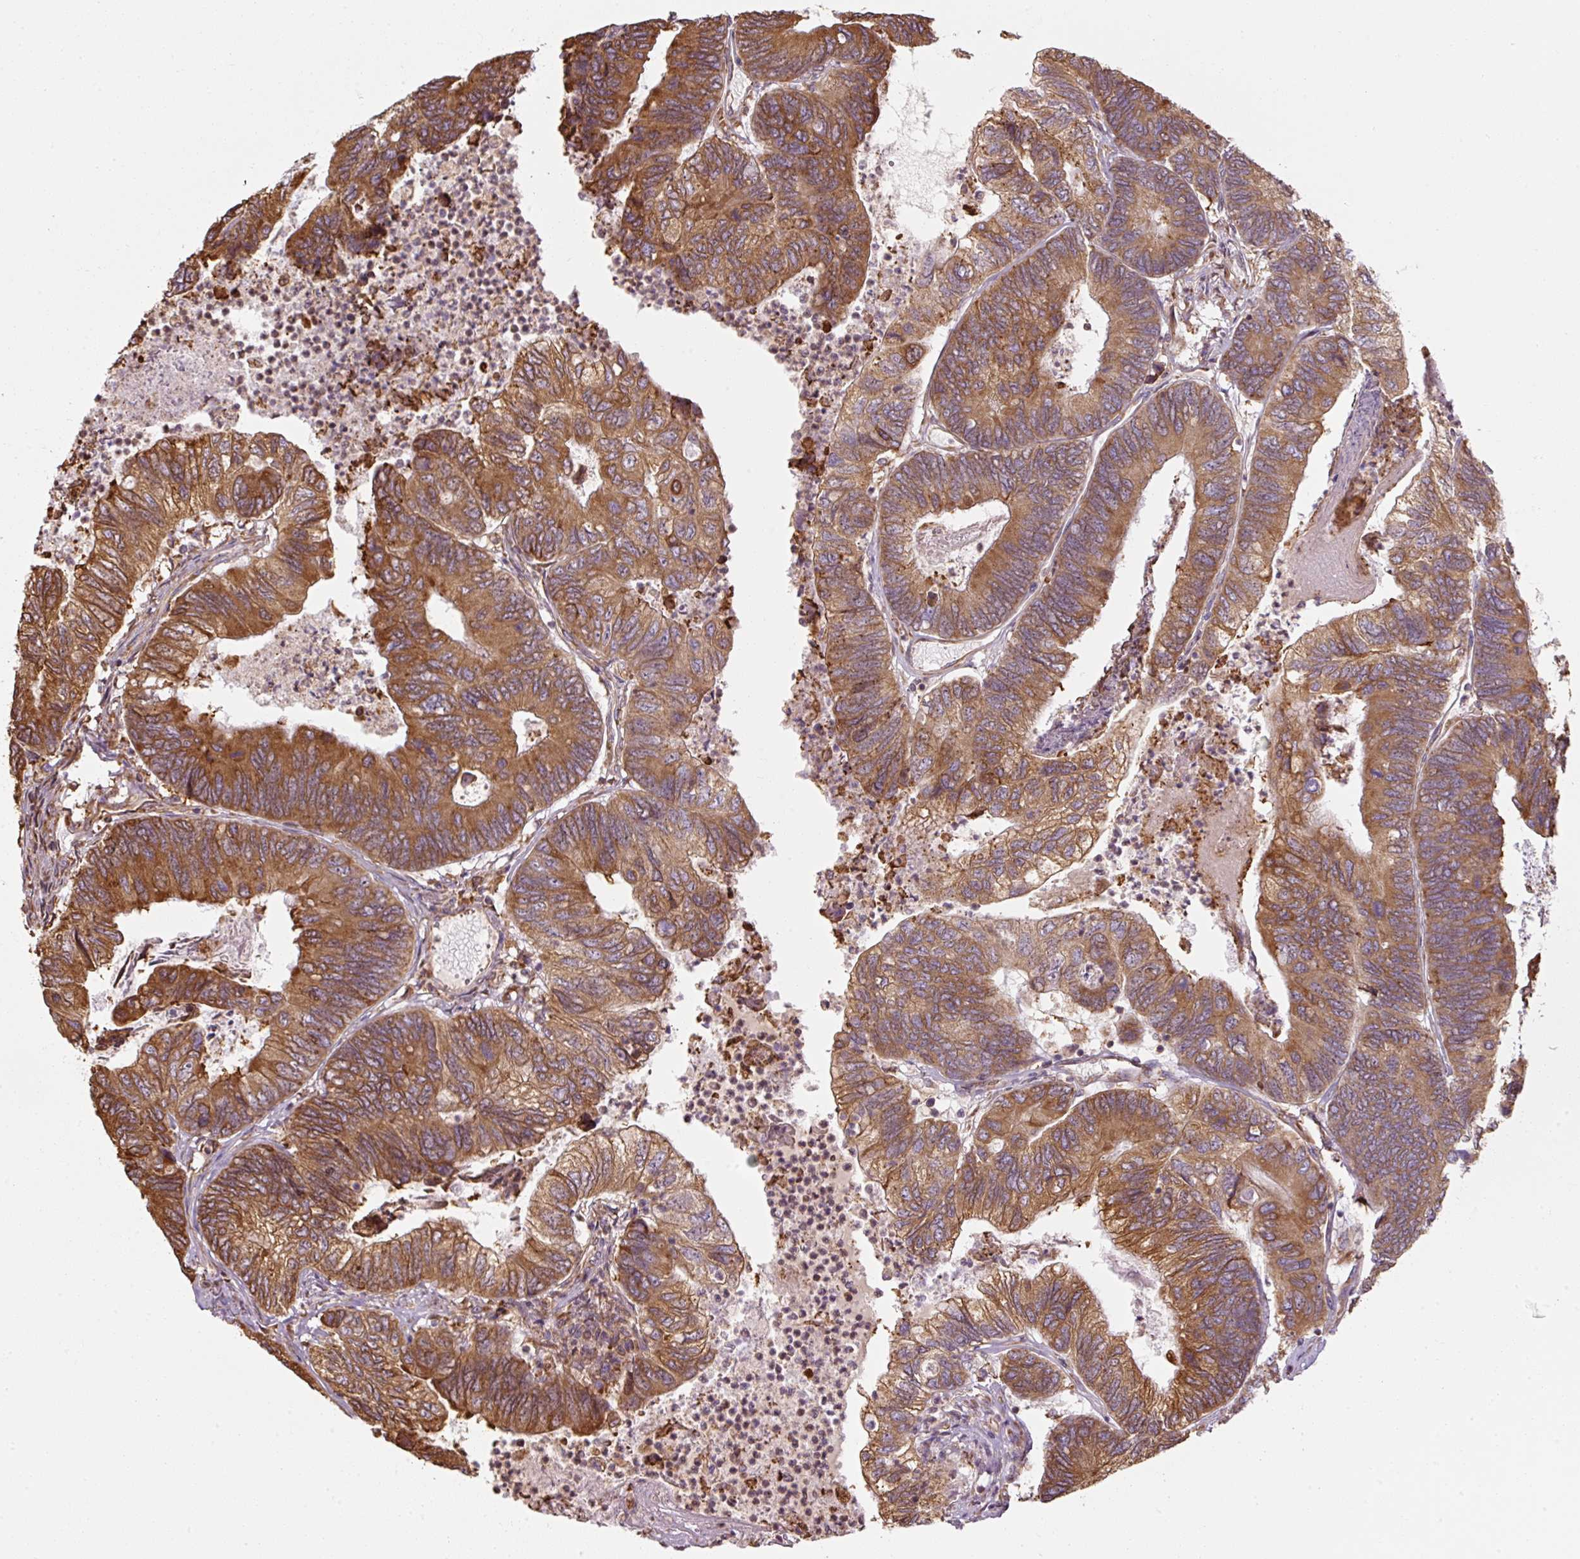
{"staining": {"intensity": "moderate", "quantity": ">75%", "location": "cytoplasmic/membranous"}, "tissue": "colorectal cancer", "cell_type": "Tumor cells", "image_type": "cancer", "snomed": [{"axis": "morphology", "description": "Adenocarcinoma, NOS"}, {"axis": "topography", "description": "Colon"}], "caption": "Protein staining by immunohistochemistry (IHC) exhibits moderate cytoplasmic/membranous expression in approximately >75% of tumor cells in colorectal cancer (adenocarcinoma).", "gene": "PRKCSH", "patient": {"sex": "female", "age": 67}}